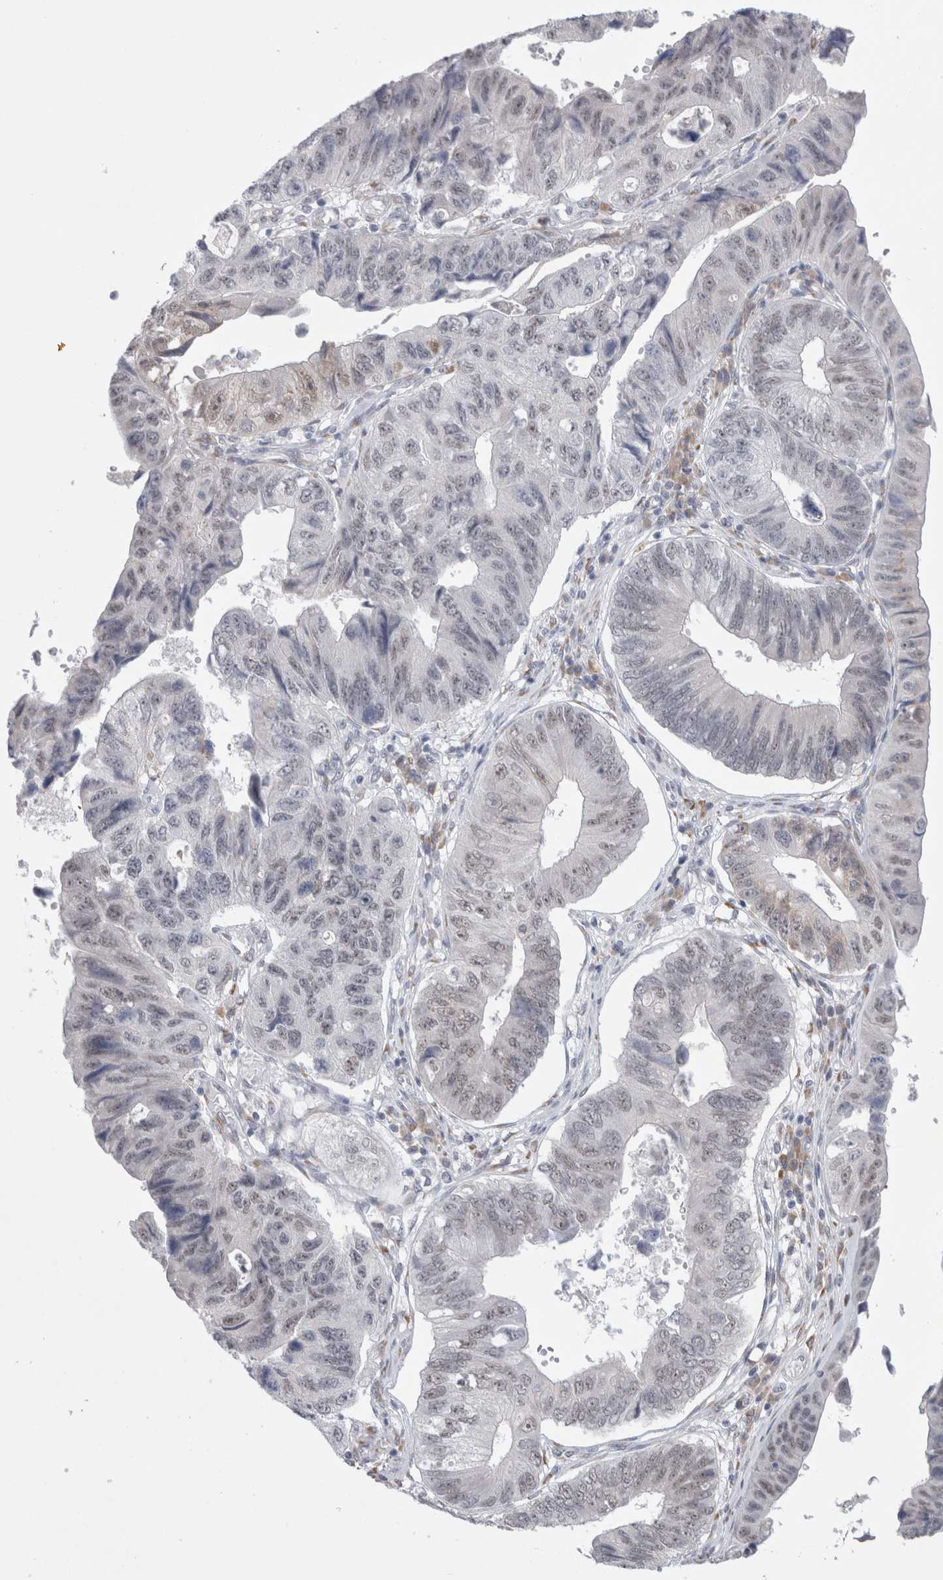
{"staining": {"intensity": "weak", "quantity": "<25%", "location": "nuclear"}, "tissue": "stomach cancer", "cell_type": "Tumor cells", "image_type": "cancer", "snomed": [{"axis": "morphology", "description": "Adenocarcinoma, NOS"}, {"axis": "topography", "description": "Stomach"}], "caption": "Stomach cancer (adenocarcinoma) was stained to show a protein in brown. There is no significant staining in tumor cells. The staining was performed using DAB to visualize the protein expression in brown, while the nuclei were stained in blue with hematoxylin (Magnification: 20x).", "gene": "TRMT1L", "patient": {"sex": "male", "age": 59}}